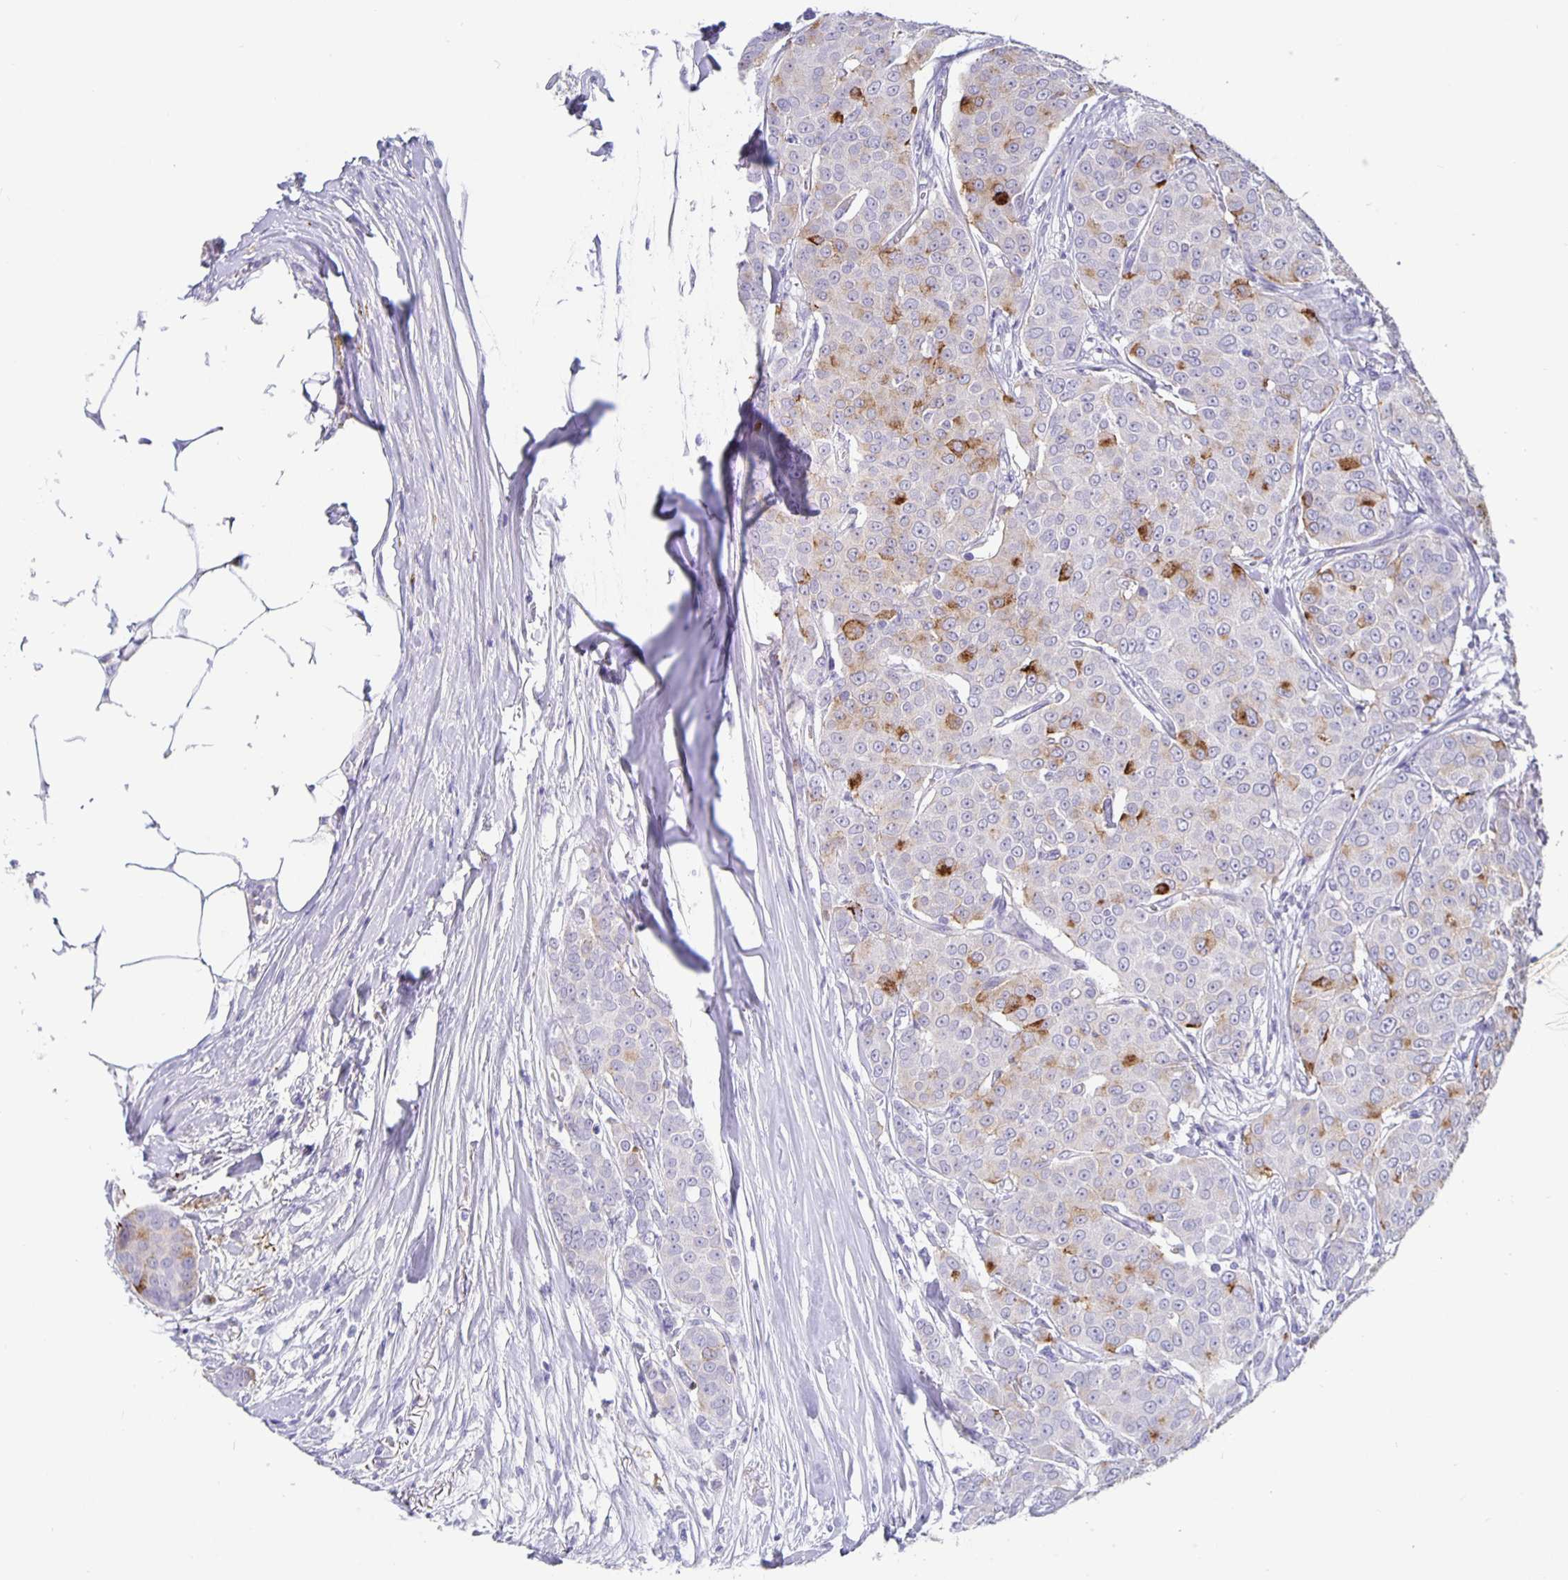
{"staining": {"intensity": "strong", "quantity": "<25%", "location": "cytoplasmic/membranous"}, "tissue": "breast cancer", "cell_type": "Tumor cells", "image_type": "cancer", "snomed": [{"axis": "morphology", "description": "Duct carcinoma"}, {"axis": "topography", "description": "Breast"}], "caption": "Approximately <25% of tumor cells in breast cancer (intraductal carcinoma) show strong cytoplasmic/membranous protein staining as visualized by brown immunohistochemical staining.", "gene": "GDF15", "patient": {"sex": "female", "age": 91}}